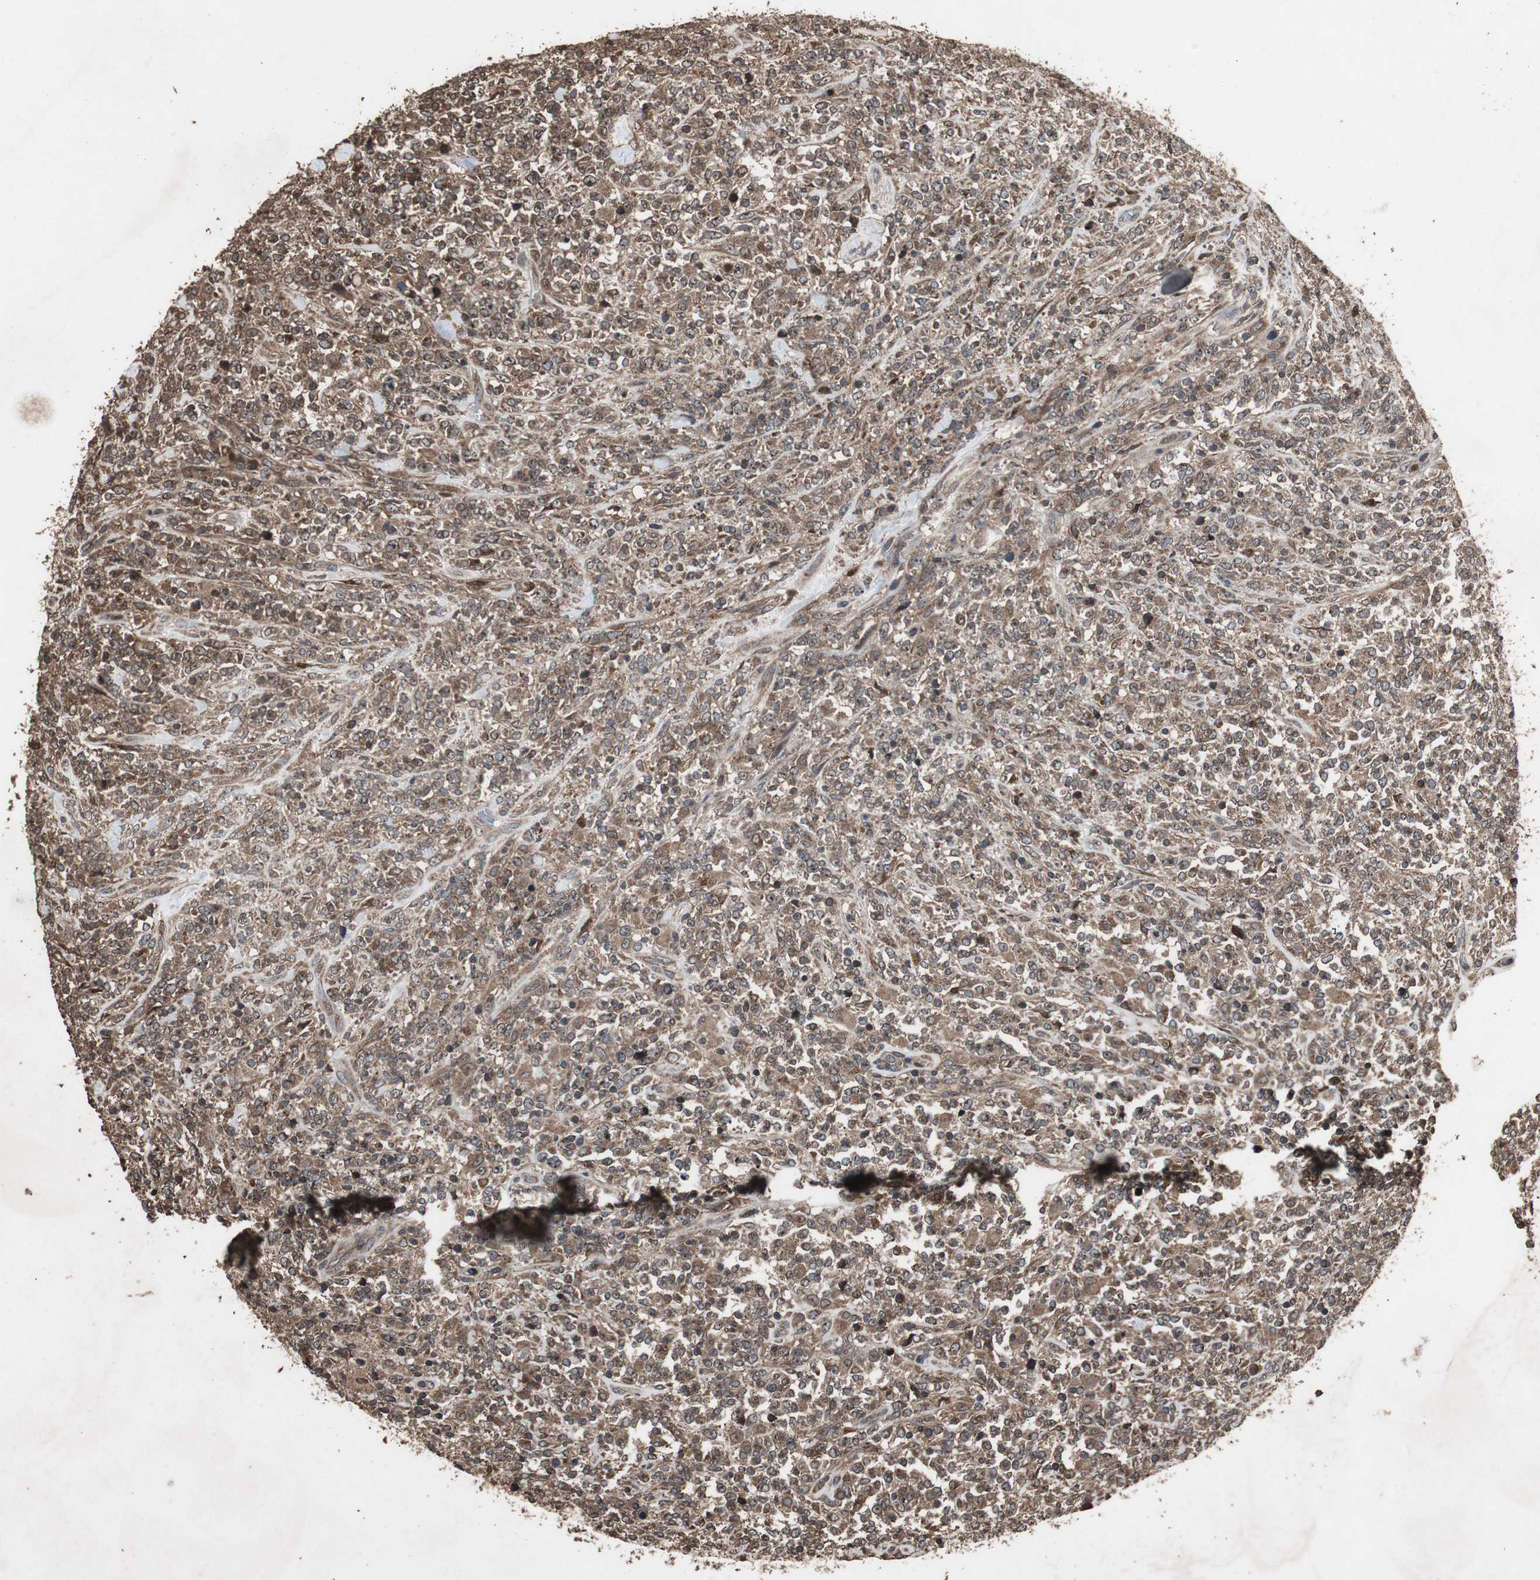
{"staining": {"intensity": "moderate", "quantity": ">75%", "location": "cytoplasmic/membranous"}, "tissue": "lymphoma", "cell_type": "Tumor cells", "image_type": "cancer", "snomed": [{"axis": "morphology", "description": "Malignant lymphoma, non-Hodgkin's type, High grade"}, {"axis": "topography", "description": "Soft tissue"}], "caption": "Protein expression analysis of high-grade malignant lymphoma, non-Hodgkin's type shows moderate cytoplasmic/membranous expression in about >75% of tumor cells. (Stains: DAB (3,3'-diaminobenzidine) in brown, nuclei in blue, Microscopy: brightfield microscopy at high magnification).", "gene": "LAMTOR5", "patient": {"sex": "male", "age": 18}}